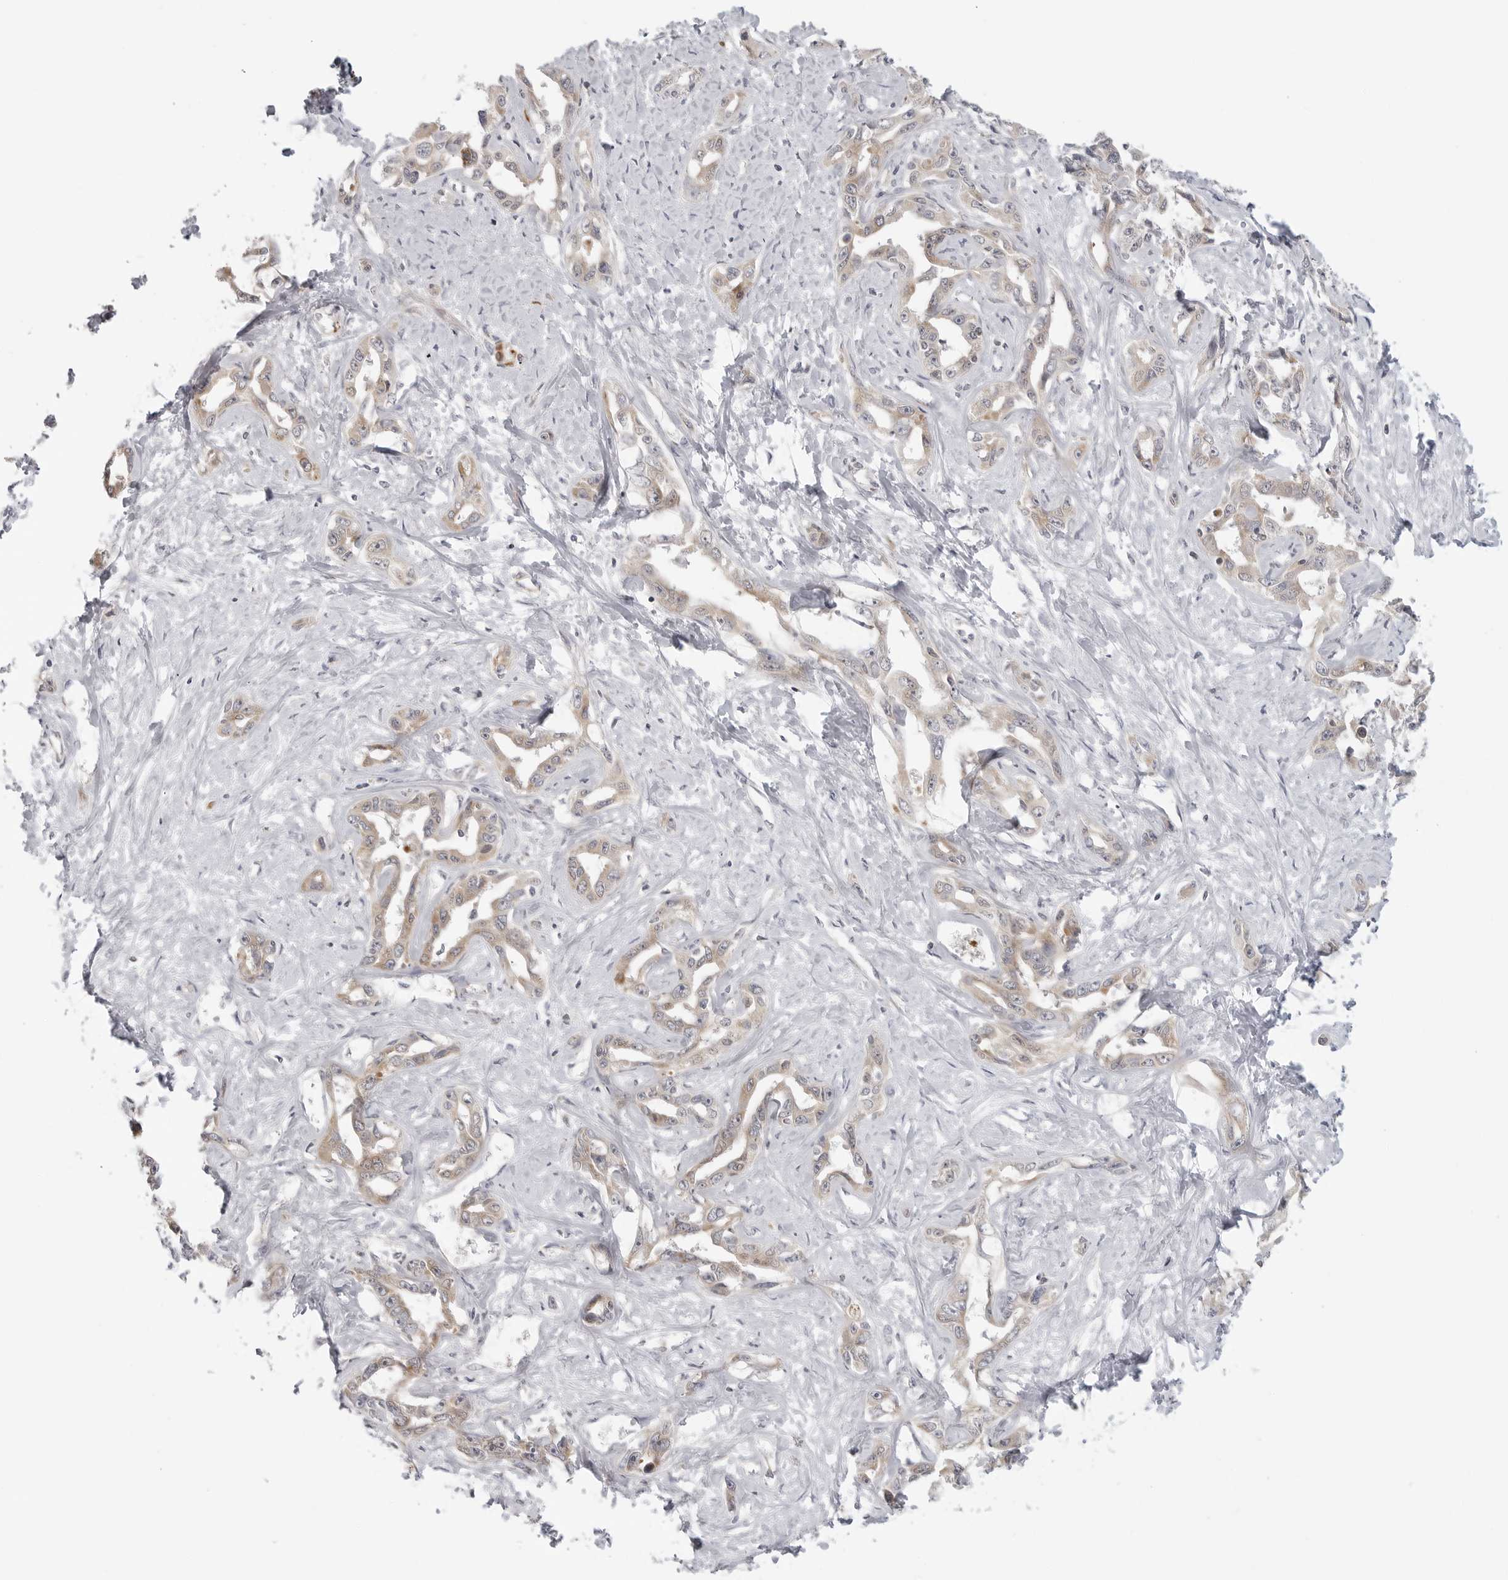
{"staining": {"intensity": "moderate", "quantity": ">75%", "location": "cytoplasmic/membranous"}, "tissue": "liver cancer", "cell_type": "Tumor cells", "image_type": "cancer", "snomed": [{"axis": "morphology", "description": "Cholangiocarcinoma"}, {"axis": "topography", "description": "Liver"}], "caption": "Liver cancer stained with a protein marker demonstrates moderate staining in tumor cells.", "gene": "MAP7D1", "patient": {"sex": "male", "age": 59}}